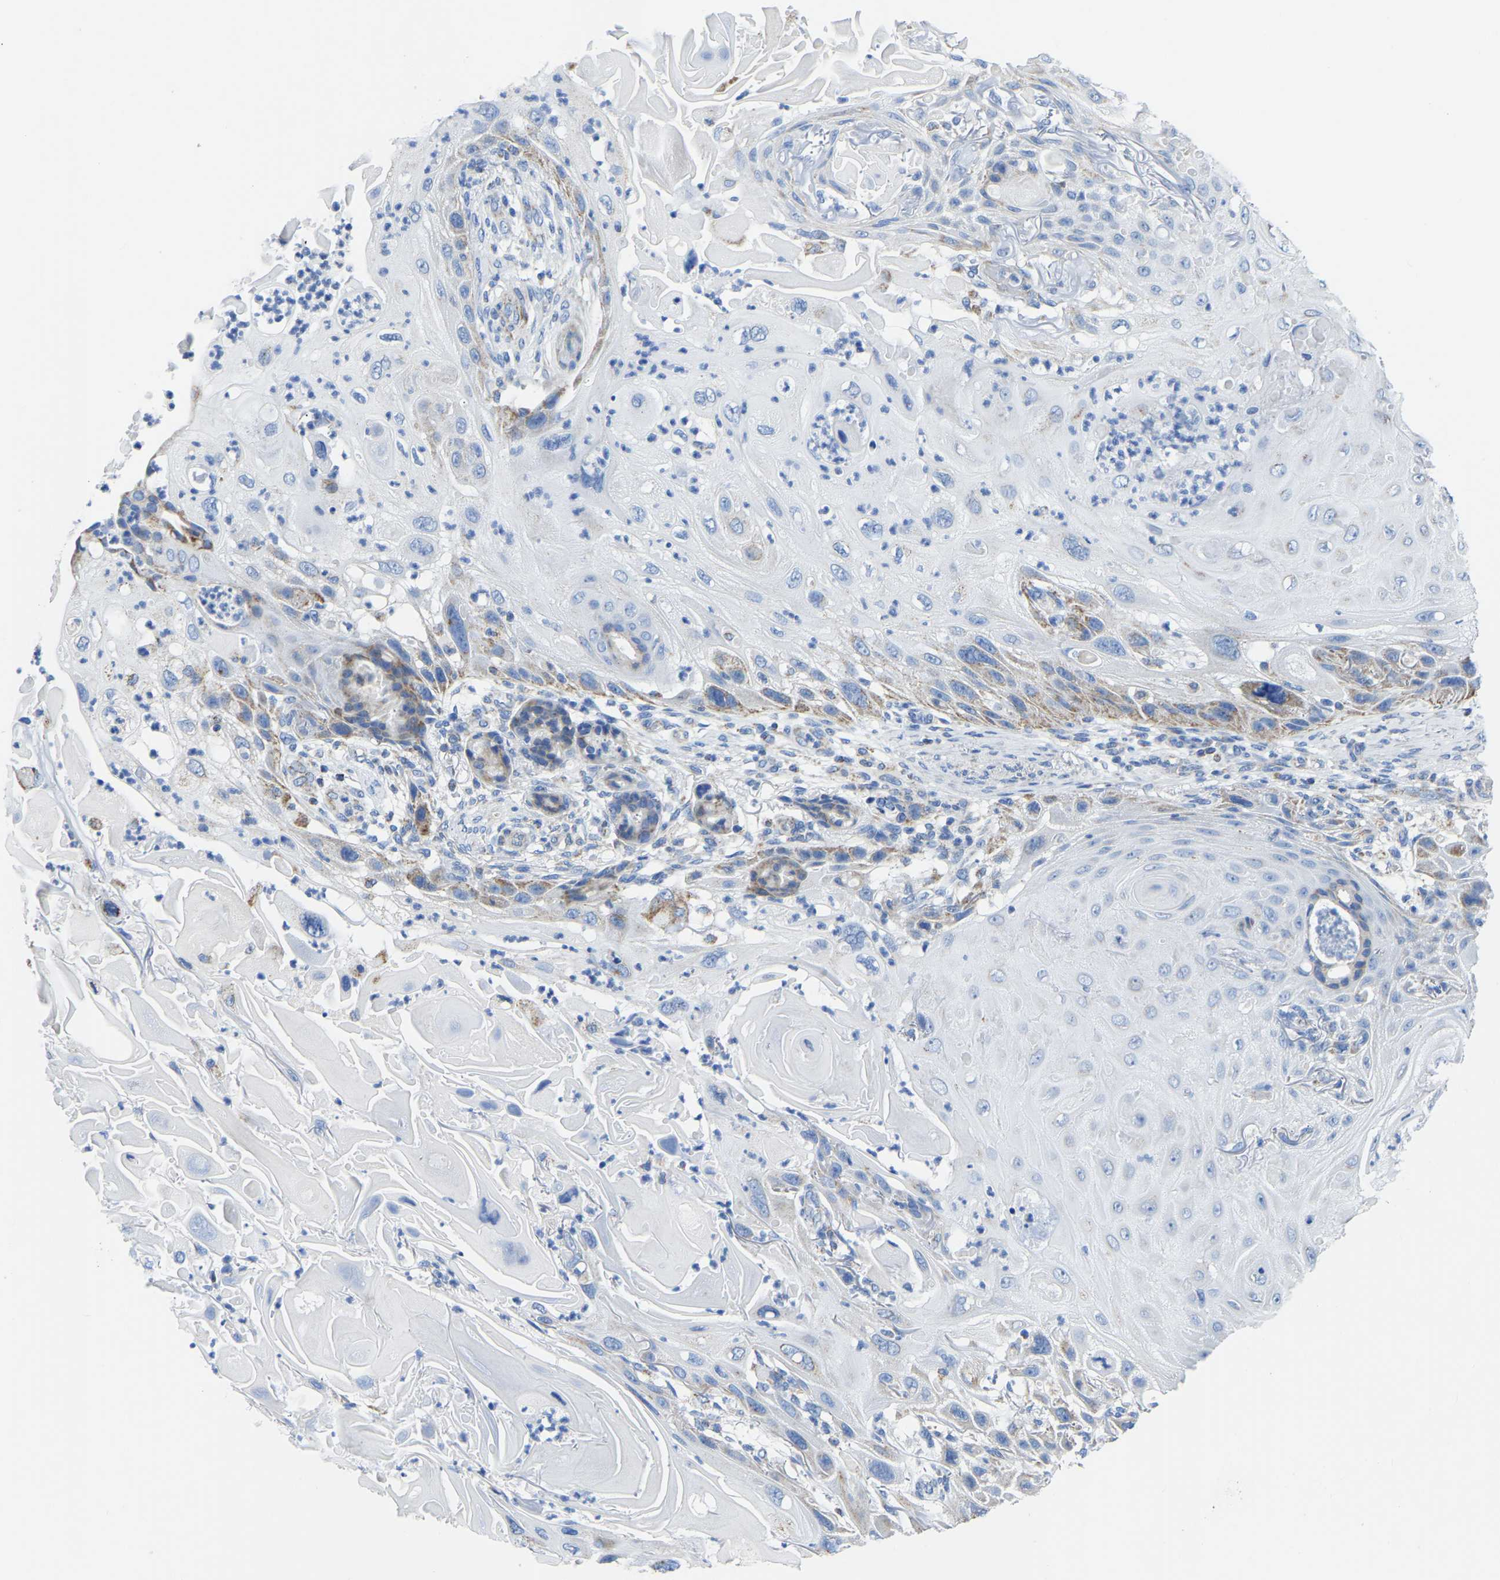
{"staining": {"intensity": "moderate", "quantity": "<25%", "location": "cytoplasmic/membranous"}, "tissue": "skin cancer", "cell_type": "Tumor cells", "image_type": "cancer", "snomed": [{"axis": "morphology", "description": "Squamous cell carcinoma, NOS"}, {"axis": "topography", "description": "Skin"}], "caption": "Immunohistochemistry histopathology image of human skin squamous cell carcinoma stained for a protein (brown), which reveals low levels of moderate cytoplasmic/membranous positivity in about <25% of tumor cells.", "gene": "ETFA", "patient": {"sex": "female", "age": 77}}